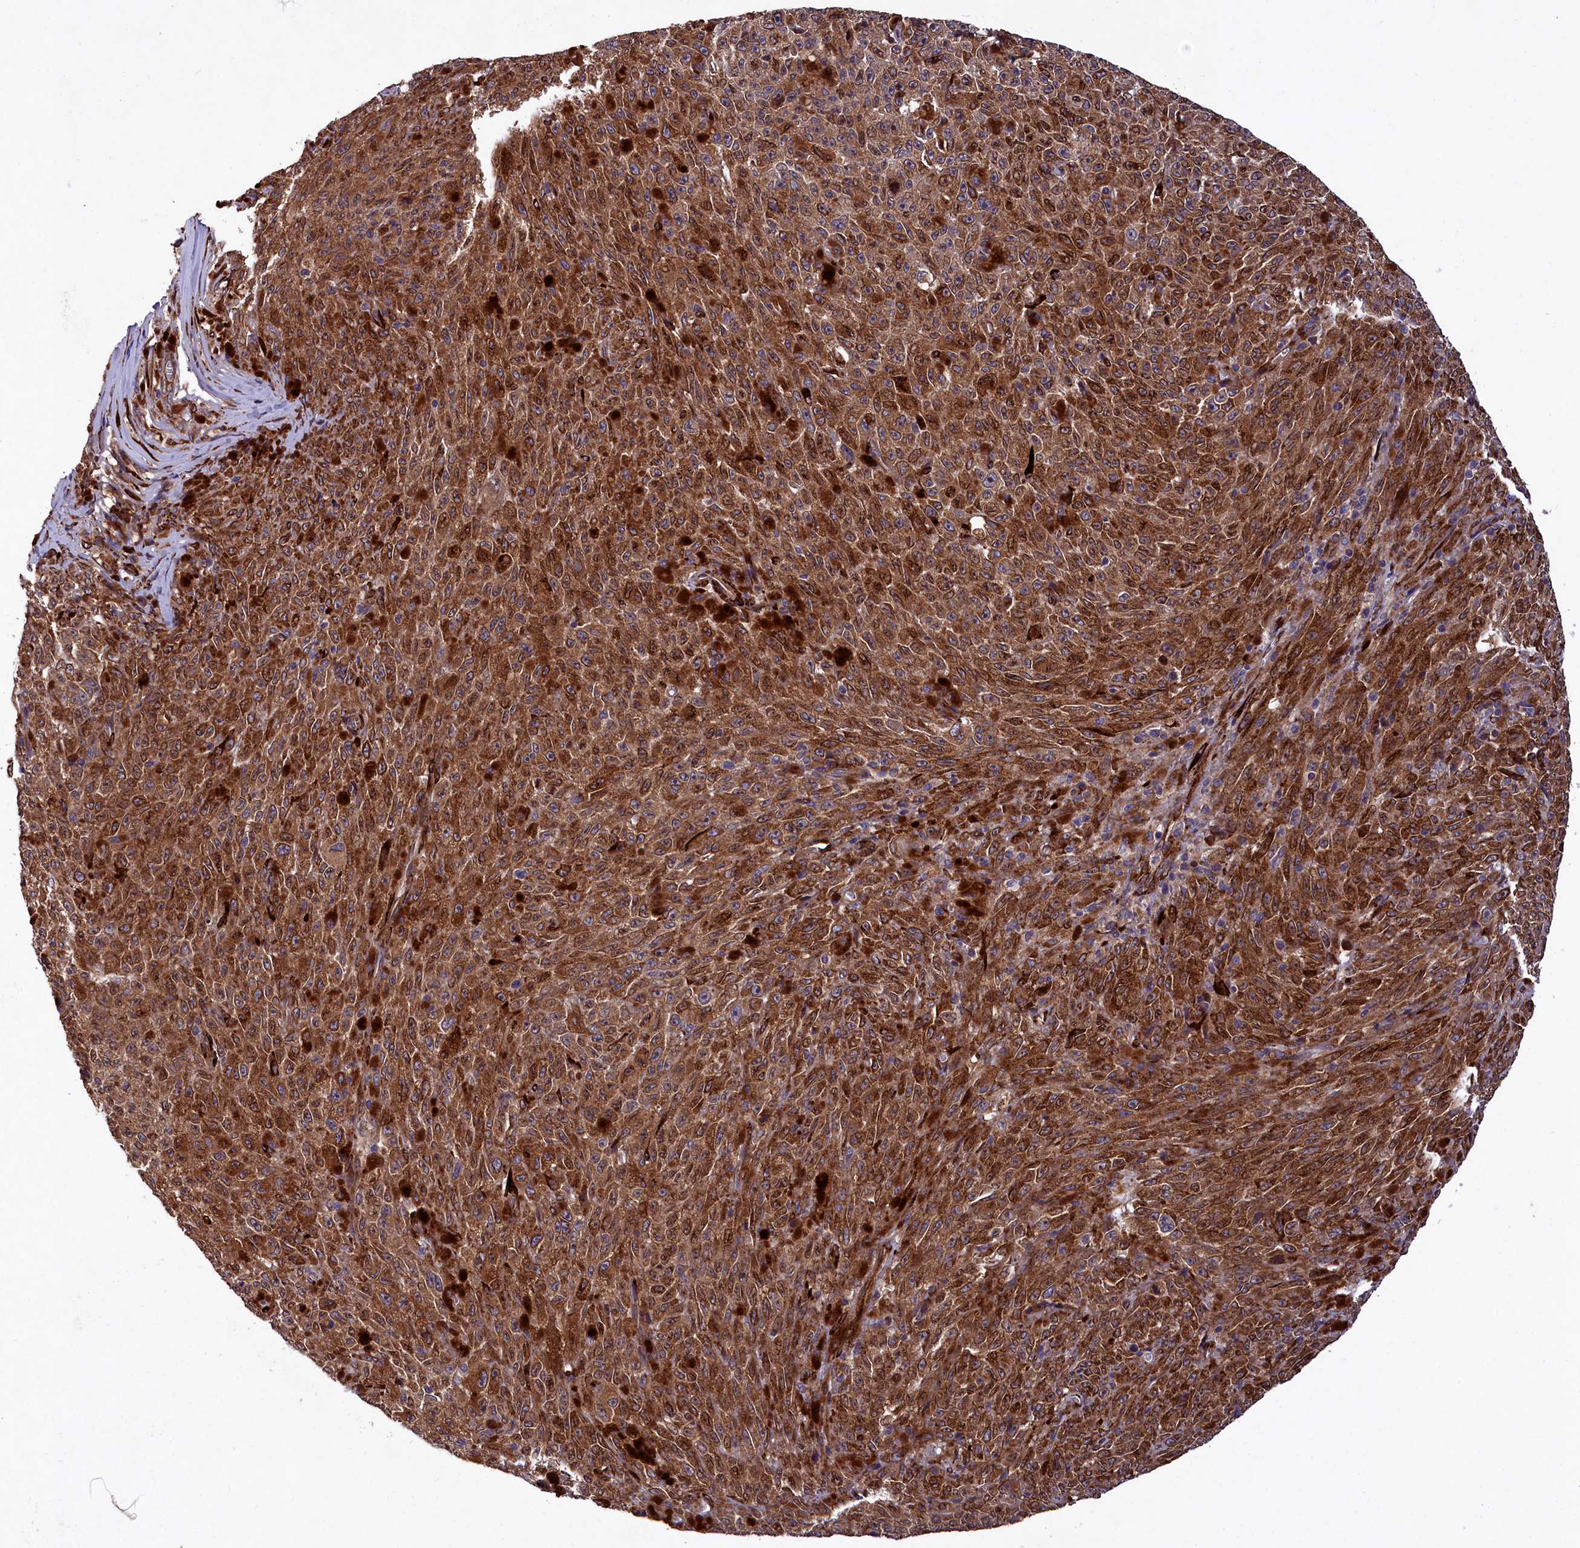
{"staining": {"intensity": "strong", "quantity": ">75%", "location": "cytoplasmic/membranous"}, "tissue": "melanoma", "cell_type": "Tumor cells", "image_type": "cancer", "snomed": [{"axis": "morphology", "description": "Malignant melanoma, NOS"}, {"axis": "topography", "description": "Skin"}], "caption": "Brown immunohistochemical staining in melanoma displays strong cytoplasmic/membranous expression in about >75% of tumor cells. The staining was performed using DAB (3,3'-diaminobenzidine), with brown indicating positive protein expression. Nuclei are stained blue with hematoxylin.", "gene": "ARRDC4", "patient": {"sex": "female", "age": 82}}